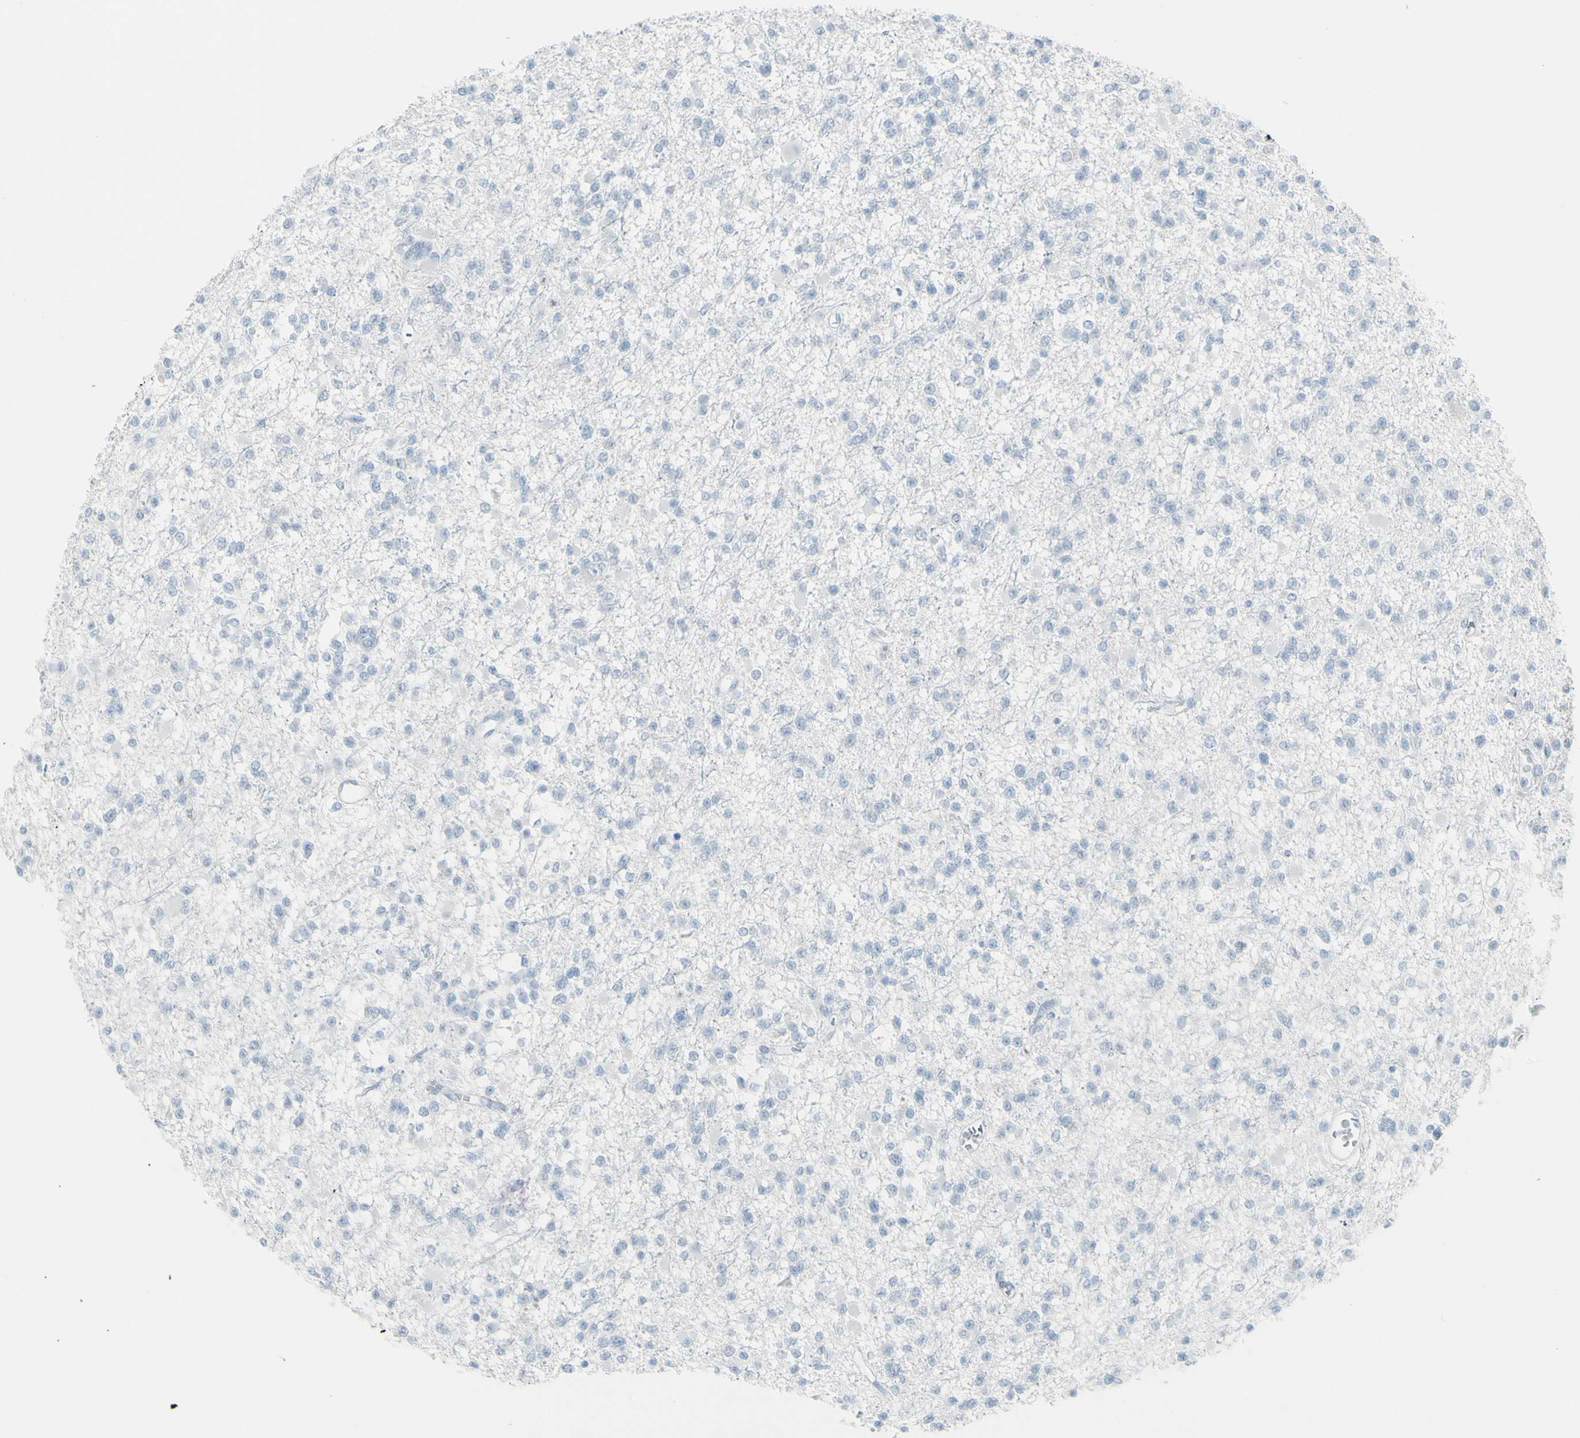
{"staining": {"intensity": "negative", "quantity": "none", "location": "none"}, "tissue": "glioma", "cell_type": "Tumor cells", "image_type": "cancer", "snomed": [{"axis": "morphology", "description": "Glioma, malignant, Low grade"}, {"axis": "topography", "description": "Brain"}], "caption": "Low-grade glioma (malignant) was stained to show a protein in brown. There is no significant staining in tumor cells.", "gene": "YBX2", "patient": {"sex": "female", "age": 22}}